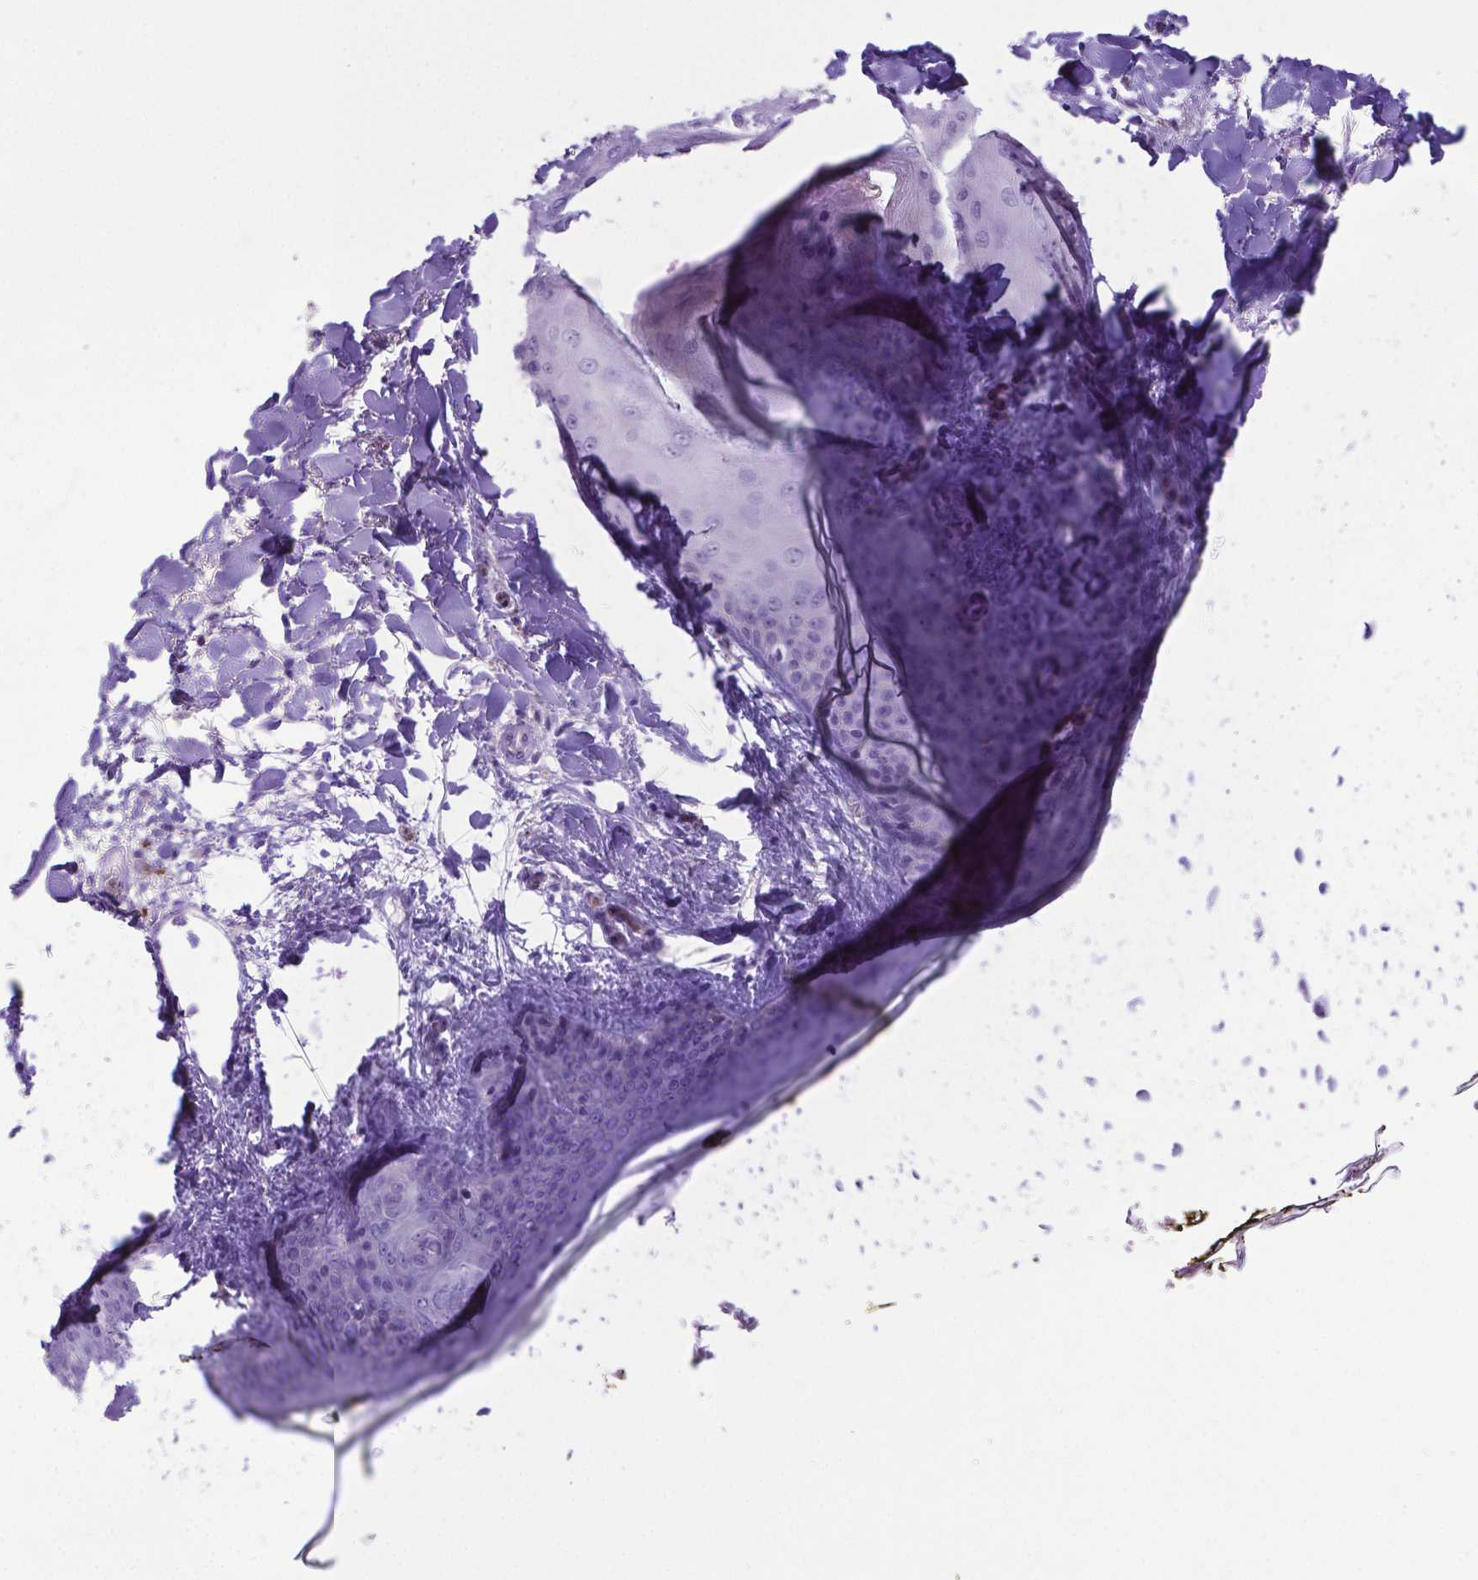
{"staining": {"intensity": "negative", "quantity": "none", "location": "none"}, "tissue": "skin", "cell_type": "Fibroblasts", "image_type": "normal", "snomed": [{"axis": "morphology", "description": "Normal tissue, NOS"}, {"axis": "topography", "description": "Skin"}], "caption": "IHC of benign human skin displays no positivity in fibroblasts.", "gene": "LZTR1", "patient": {"sex": "female", "age": 34}}